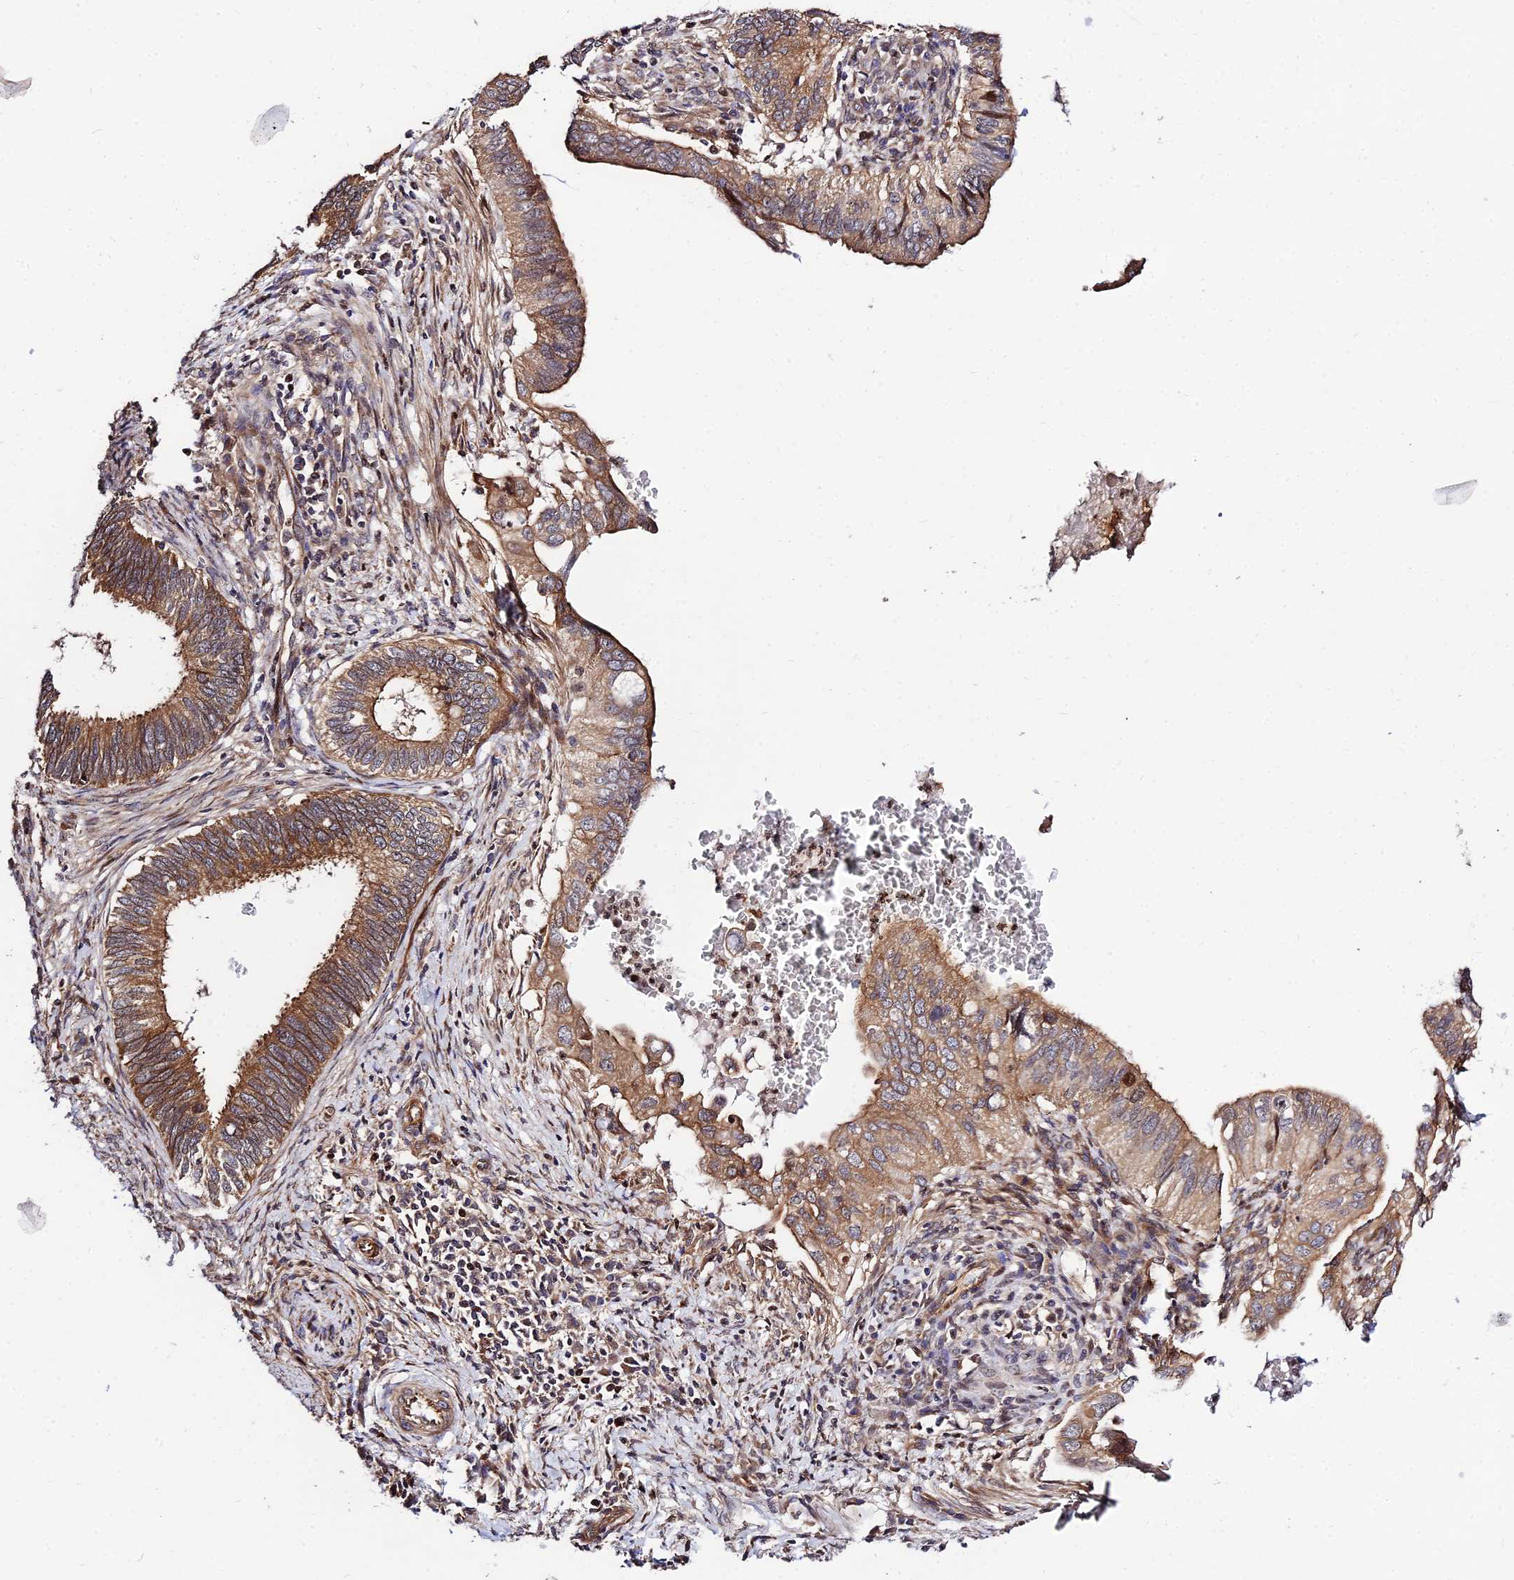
{"staining": {"intensity": "moderate", "quantity": ">75%", "location": "cytoplasmic/membranous"}, "tissue": "cervical cancer", "cell_type": "Tumor cells", "image_type": "cancer", "snomed": [{"axis": "morphology", "description": "Adenocarcinoma, NOS"}, {"axis": "topography", "description": "Cervix"}], "caption": "Immunohistochemistry (IHC) photomicrograph of neoplastic tissue: human cervical adenocarcinoma stained using immunohistochemistry (IHC) displays medium levels of moderate protein expression localized specifically in the cytoplasmic/membranous of tumor cells, appearing as a cytoplasmic/membranous brown color.", "gene": "SMG6", "patient": {"sex": "female", "age": 42}}